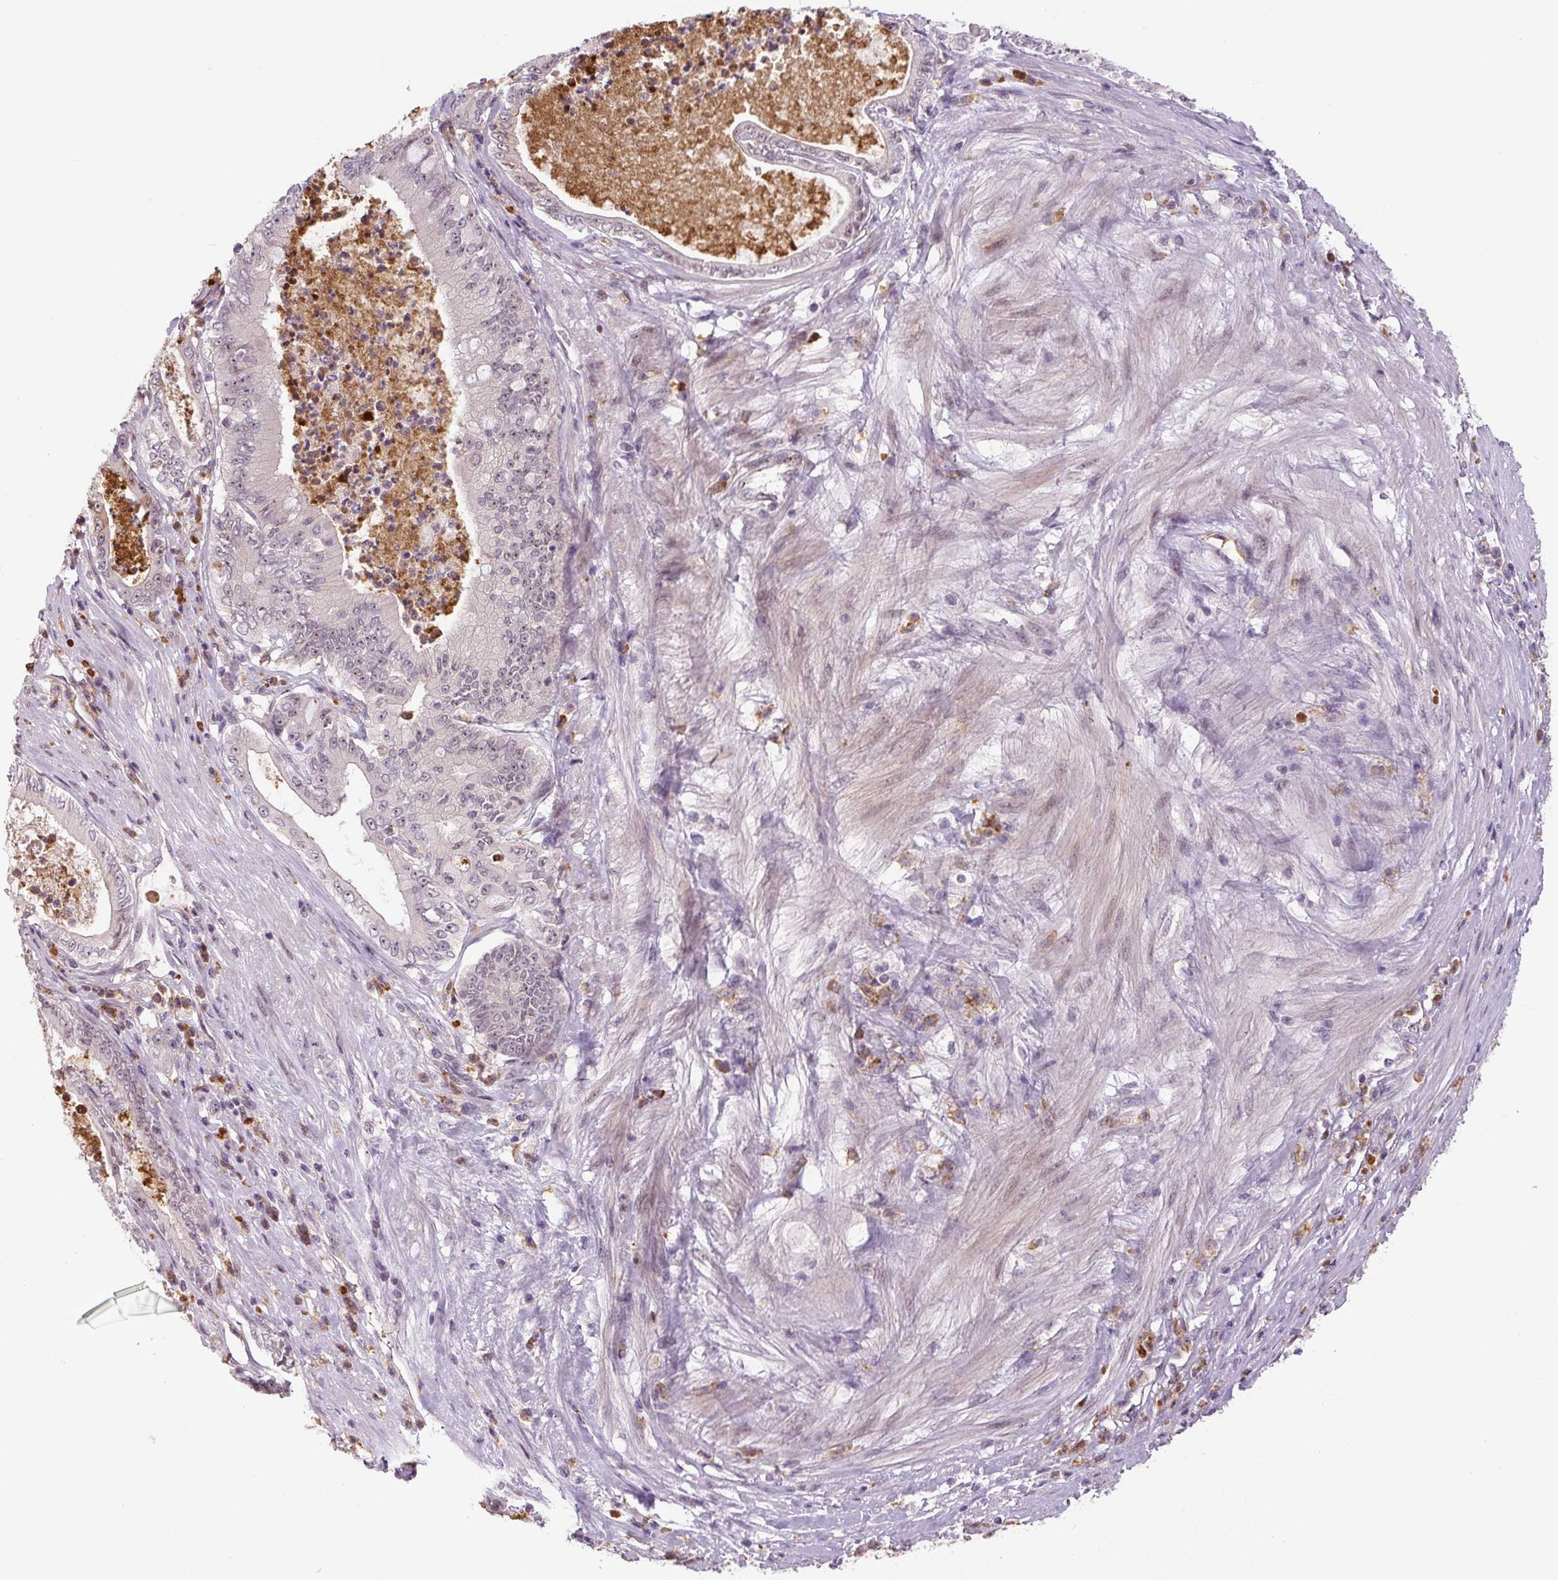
{"staining": {"intensity": "negative", "quantity": "none", "location": "none"}, "tissue": "pancreatic cancer", "cell_type": "Tumor cells", "image_type": "cancer", "snomed": [{"axis": "morphology", "description": "Adenocarcinoma, NOS"}, {"axis": "topography", "description": "Pancreas"}], "caption": "An immunohistochemistry (IHC) micrograph of pancreatic adenocarcinoma is shown. There is no staining in tumor cells of pancreatic adenocarcinoma.", "gene": "SGF29", "patient": {"sex": "male", "age": 71}}